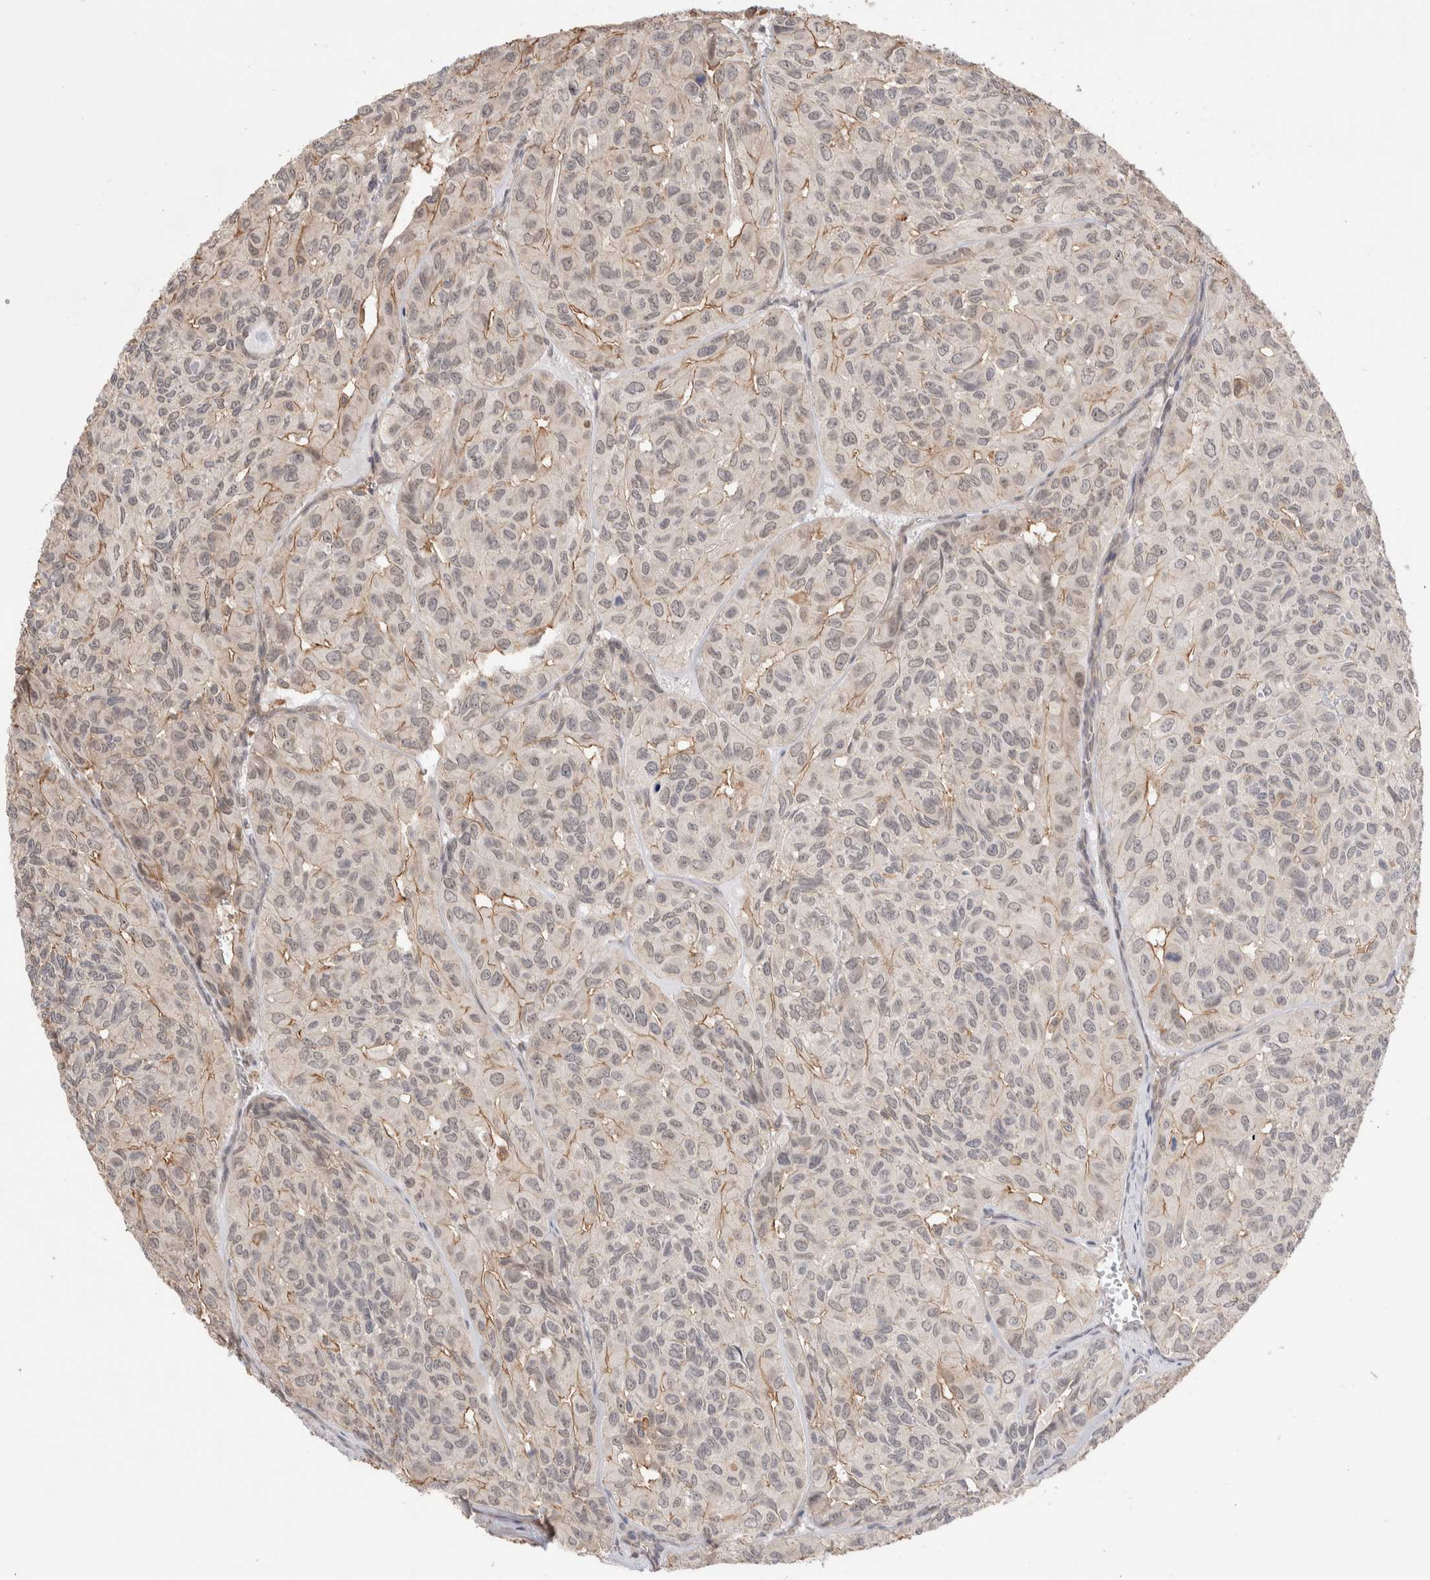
{"staining": {"intensity": "weak", "quantity": "25%-75%", "location": "cytoplasmic/membranous"}, "tissue": "head and neck cancer", "cell_type": "Tumor cells", "image_type": "cancer", "snomed": [{"axis": "morphology", "description": "Adenocarcinoma, NOS"}, {"axis": "topography", "description": "Salivary gland, NOS"}, {"axis": "topography", "description": "Head-Neck"}], "caption": "Adenocarcinoma (head and neck) was stained to show a protein in brown. There is low levels of weak cytoplasmic/membranous positivity in approximately 25%-75% of tumor cells.", "gene": "ZNF704", "patient": {"sex": "female", "age": 76}}